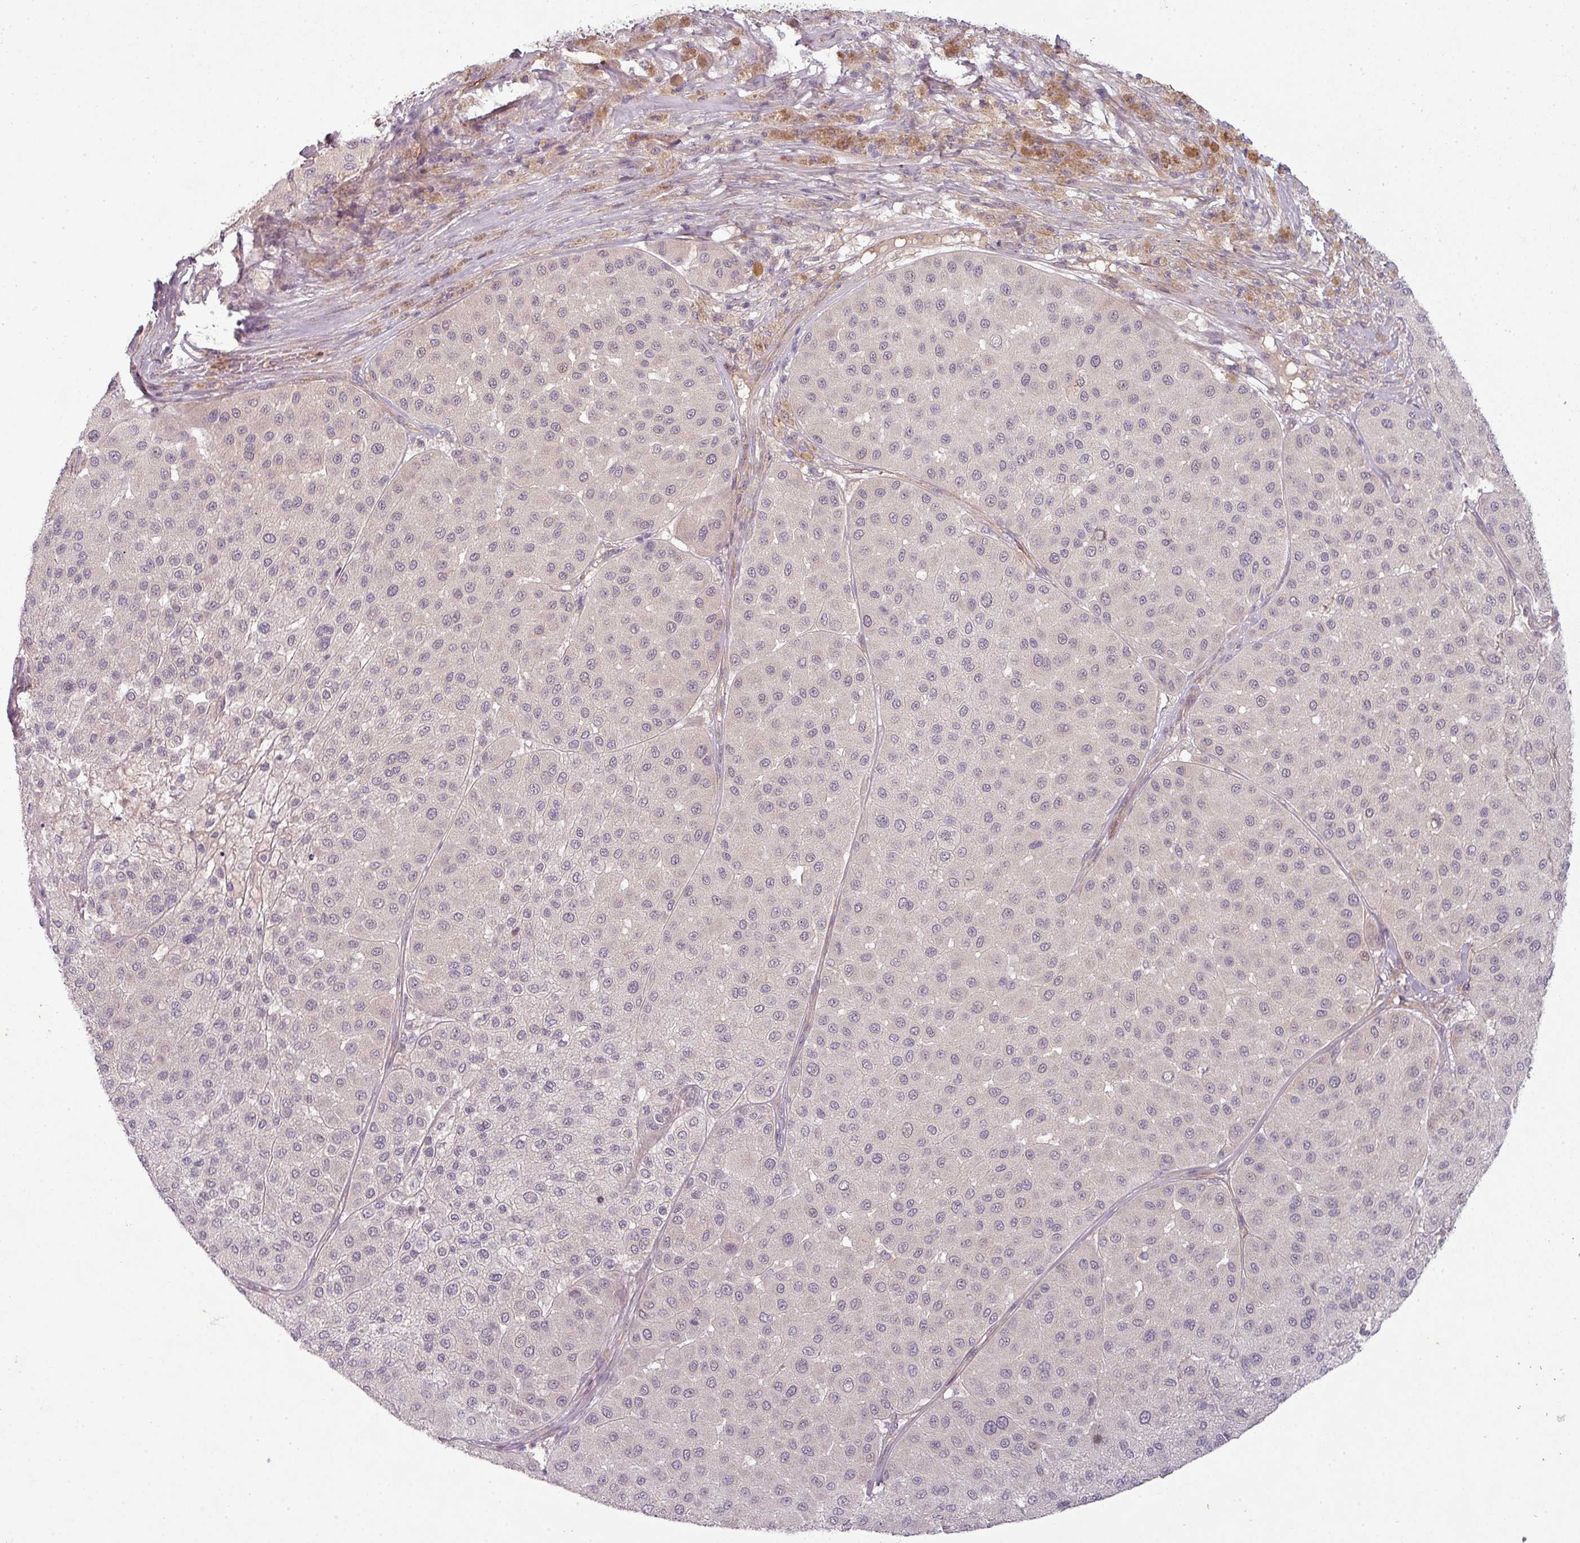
{"staining": {"intensity": "negative", "quantity": "none", "location": "none"}, "tissue": "melanoma", "cell_type": "Tumor cells", "image_type": "cancer", "snomed": [{"axis": "morphology", "description": "Malignant melanoma, Metastatic site"}, {"axis": "topography", "description": "Smooth muscle"}], "caption": "This is an immunohistochemistry micrograph of human melanoma. There is no staining in tumor cells.", "gene": "SLC16A9", "patient": {"sex": "male", "age": 41}}